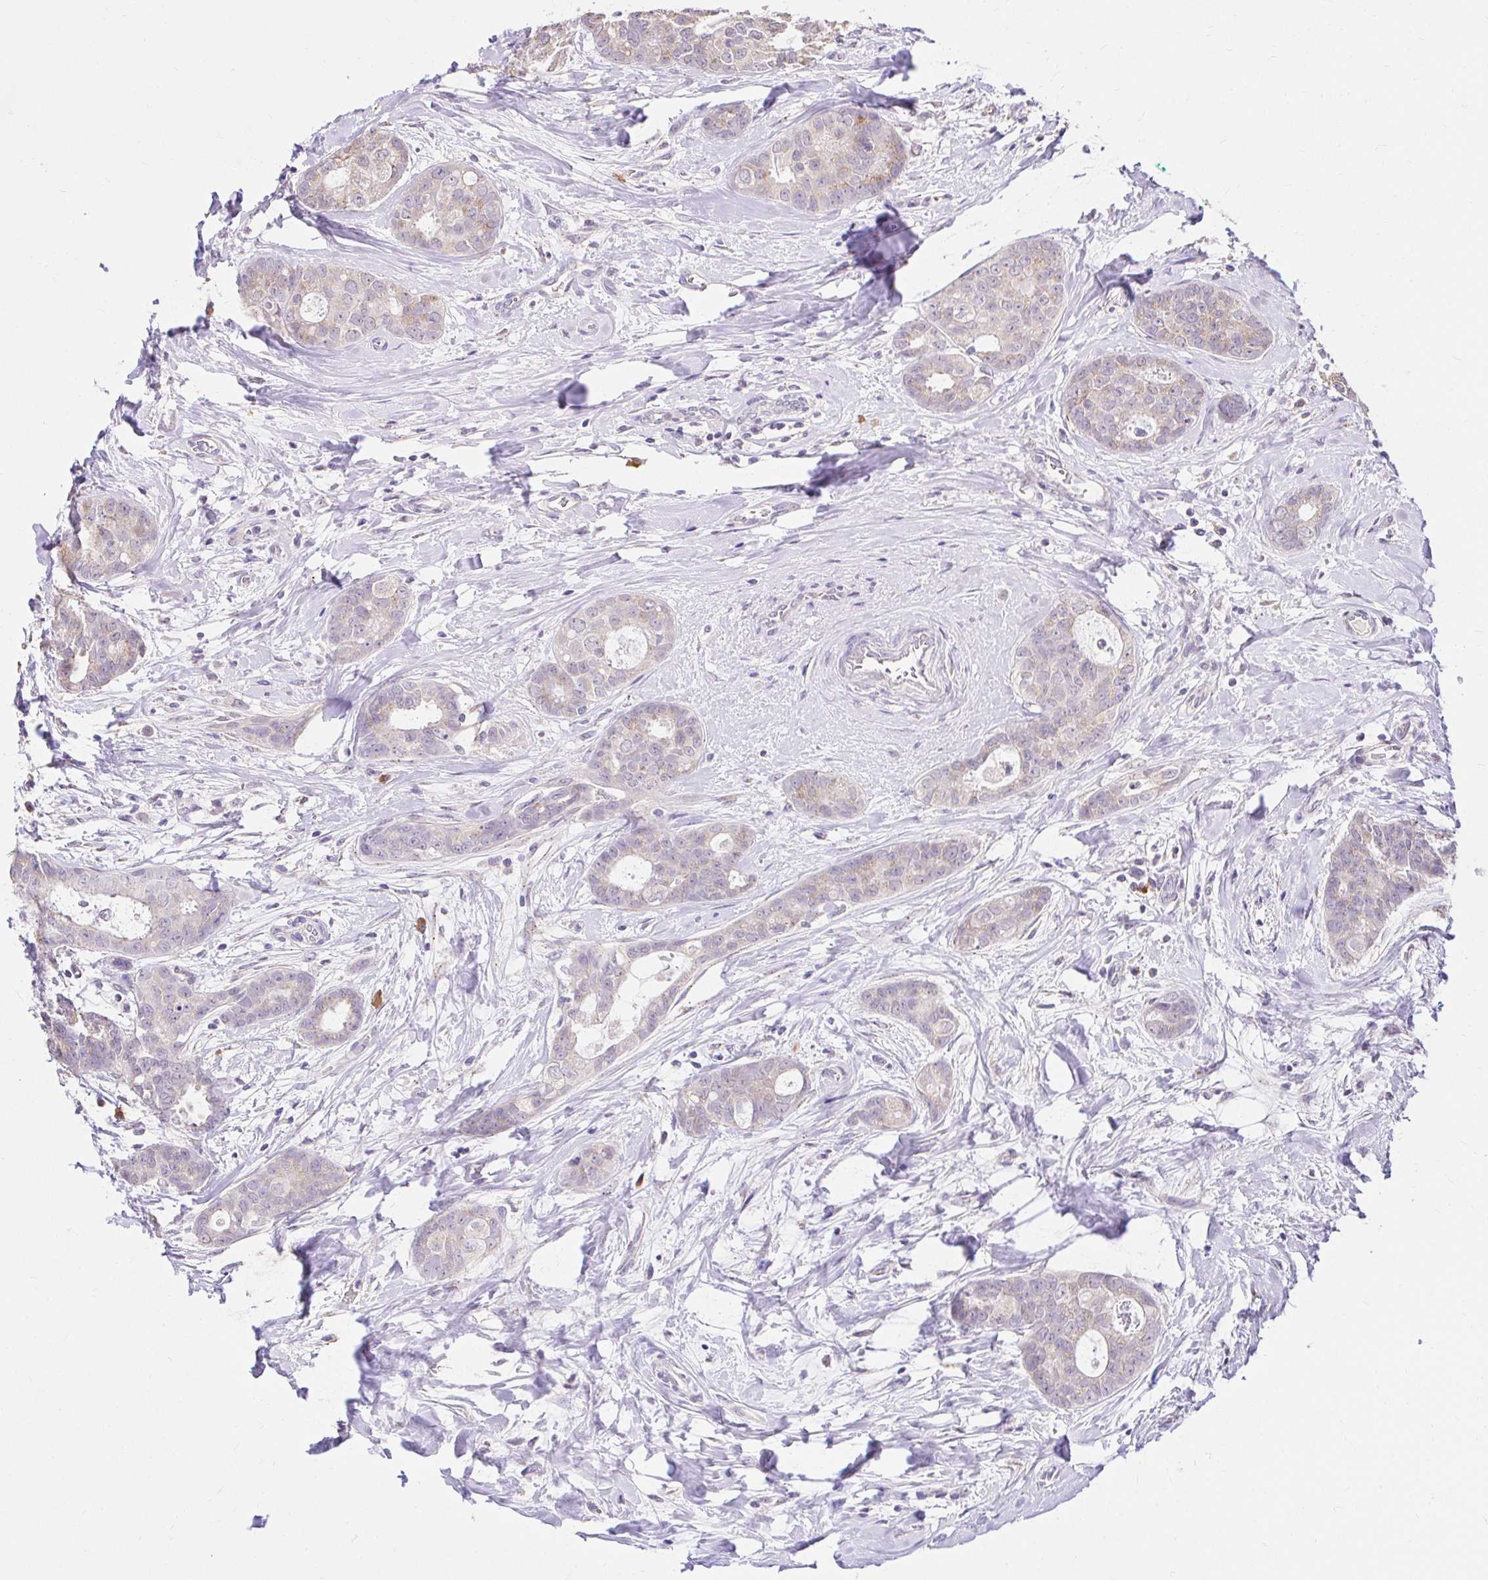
{"staining": {"intensity": "weak", "quantity": "<25%", "location": "cytoplasmic/membranous"}, "tissue": "breast cancer", "cell_type": "Tumor cells", "image_type": "cancer", "snomed": [{"axis": "morphology", "description": "Duct carcinoma"}, {"axis": "topography", "description": "Breast"}], "caption": "A histopathology image of human breast cancer is negative for staining in tumor cells.", "gene": "KIAA1210", "patient": {"sex": "female", "age": 45}}